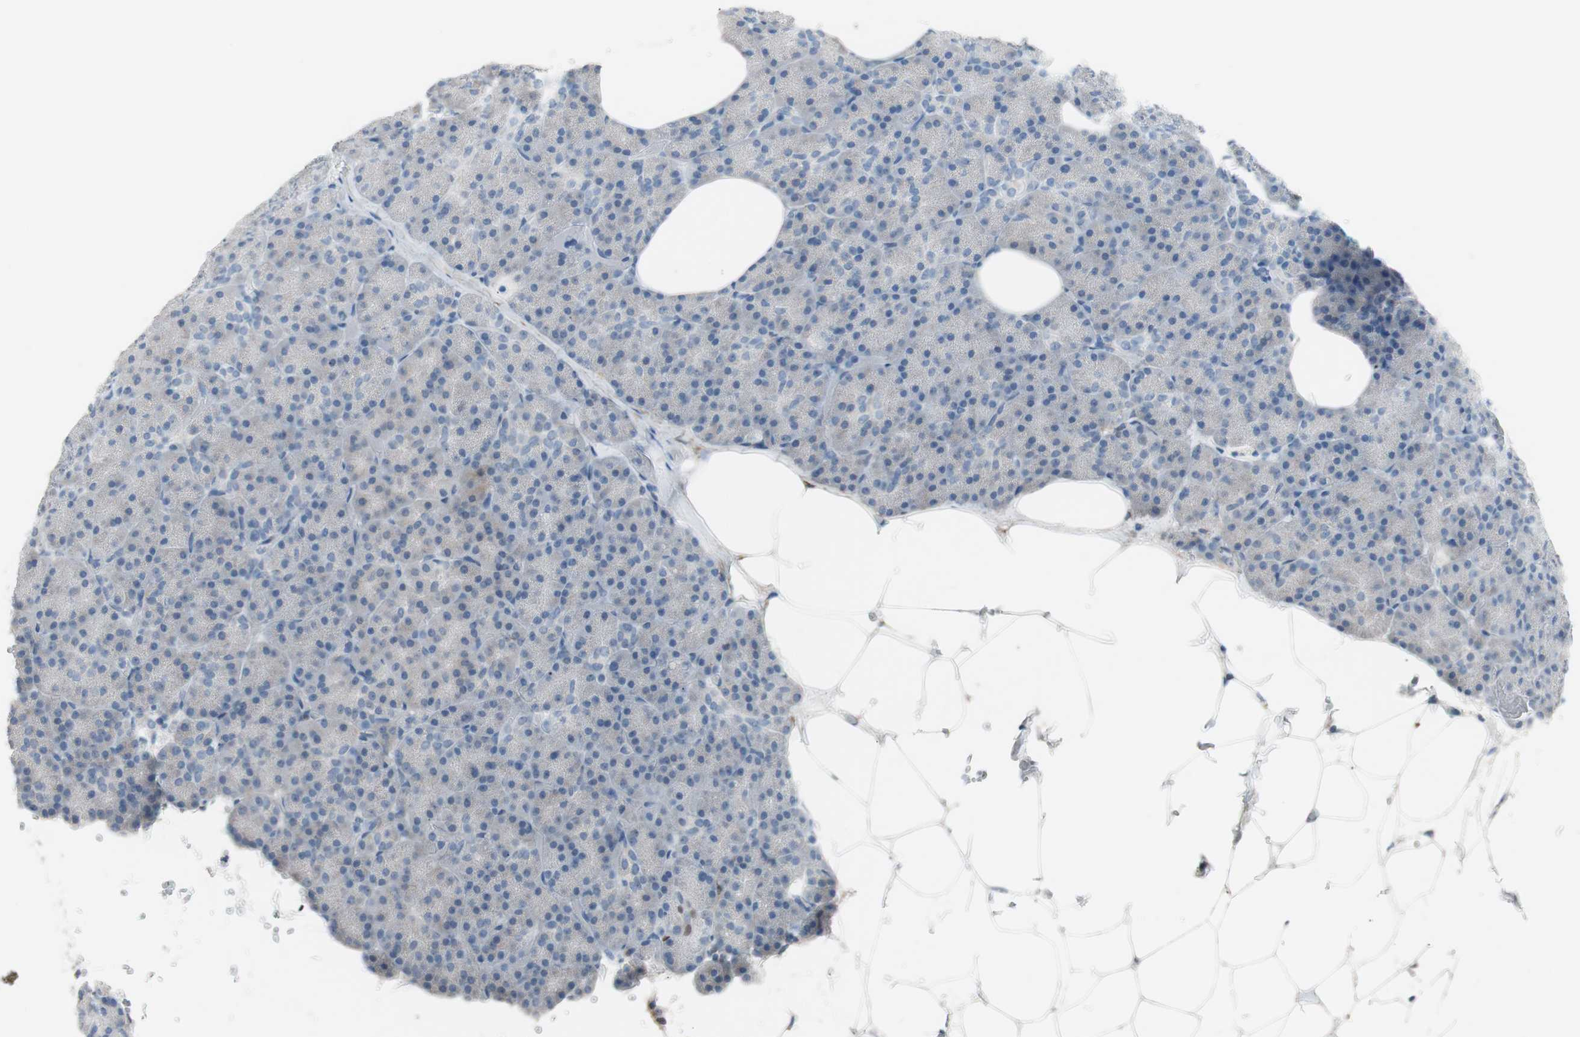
{"staining": {"intensity": "negative", "quantity": "none", "location": "none"}, "tissue": "pancreas", "cell_type": "Exocrine glandular cells", "image_type": "normal", "snomed": [{"axis": "morphology", "description": "Normal tissue, NOS"}, {"axis": "topography", "description": "Pancreas"}], "caption": "This is a histopathology image of immunohistochemistry (IHC) staining of normal pancreas, which shows no positivity in exocrine glandular cells.", "gene": "FOSL1", "patient": {"sex": "female", "age": 35}}